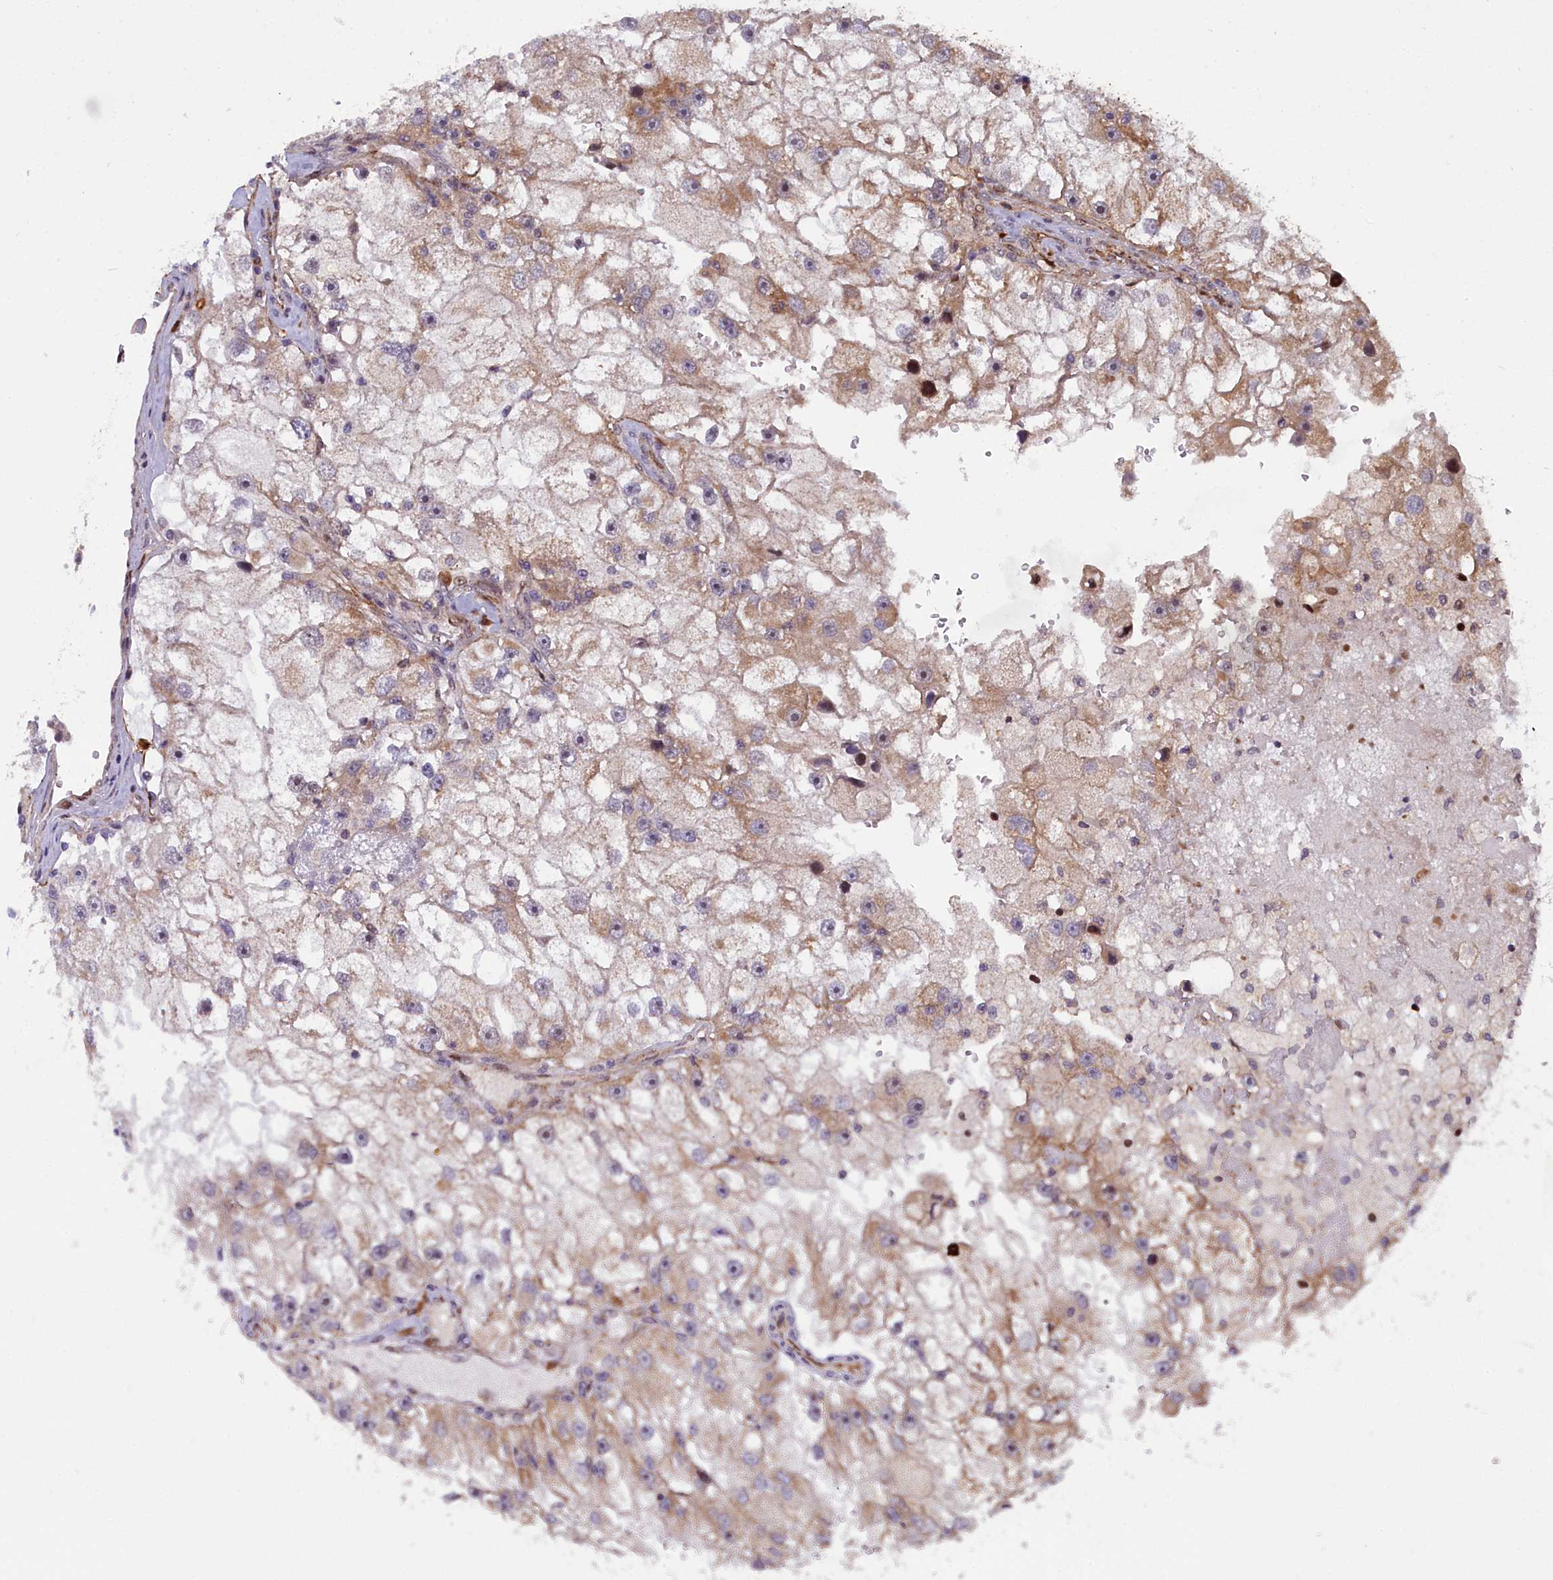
{"staining": {"intensity": "moderate", "quantity": "25%-75%", "location": "cytoplasmic/membranous"}, "tissue": "renal cancer", "cell_type": "Tumor cells", "image_type": "cancer", "snomed": [{"axis": "morphology", "description": "Adenocarcinoma, NOS"}, {"axis": "topography", "description": "Kidney"}], "caption": "Protein positivity by immunohistochemistry (IHC) shows moderate cytoplasmic/membranous expression in about 25%-75% of tumor cells in renal cancer. The staining is performed using DAB brown chromogen to label protein expression. The nuclei are counter-stained blue using hematoxylin.", "gene": "MRPS11", "patient": {"sex": "male", "age": 63}}